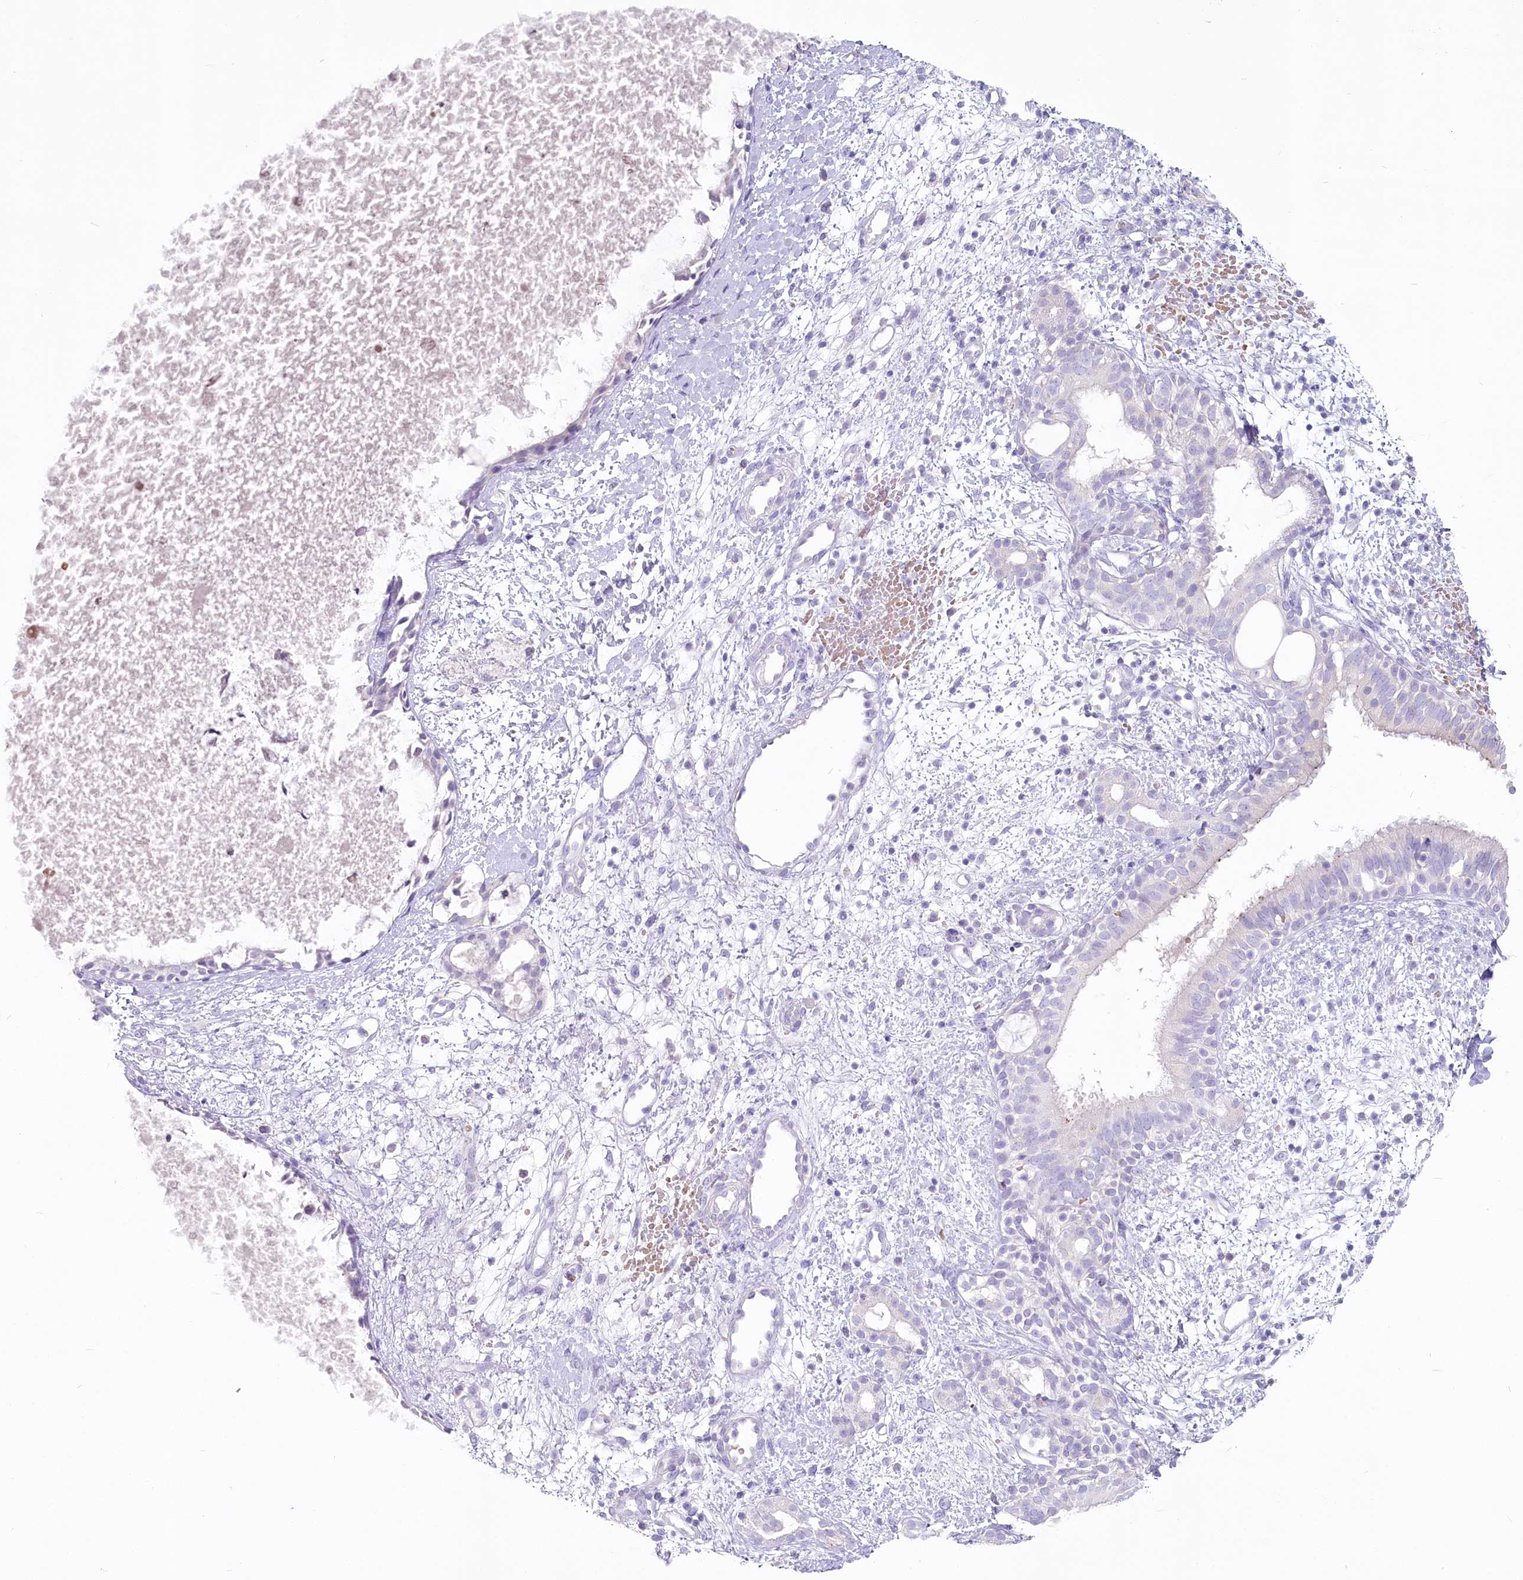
{"staining": {"intensity": "negative", "quantity": "none", "location": "none"}, "tissue": "nasopharynx", "cell_type": "Respiratory epithelial cells", "image_type": "normal", "snomed": [{"axis": "morphology", "description": "Normal tissue, NOS"}, {"axis": "topography", "description": "Nasopharynx"}], "caption": "This is a image of immunohistochemistry (IHC) staining of normal nasopharynx, which shows no expression in respiratory epithelial cells.", "gene": "IFIT5", "patient": {"sex": "male", "age": 22}}